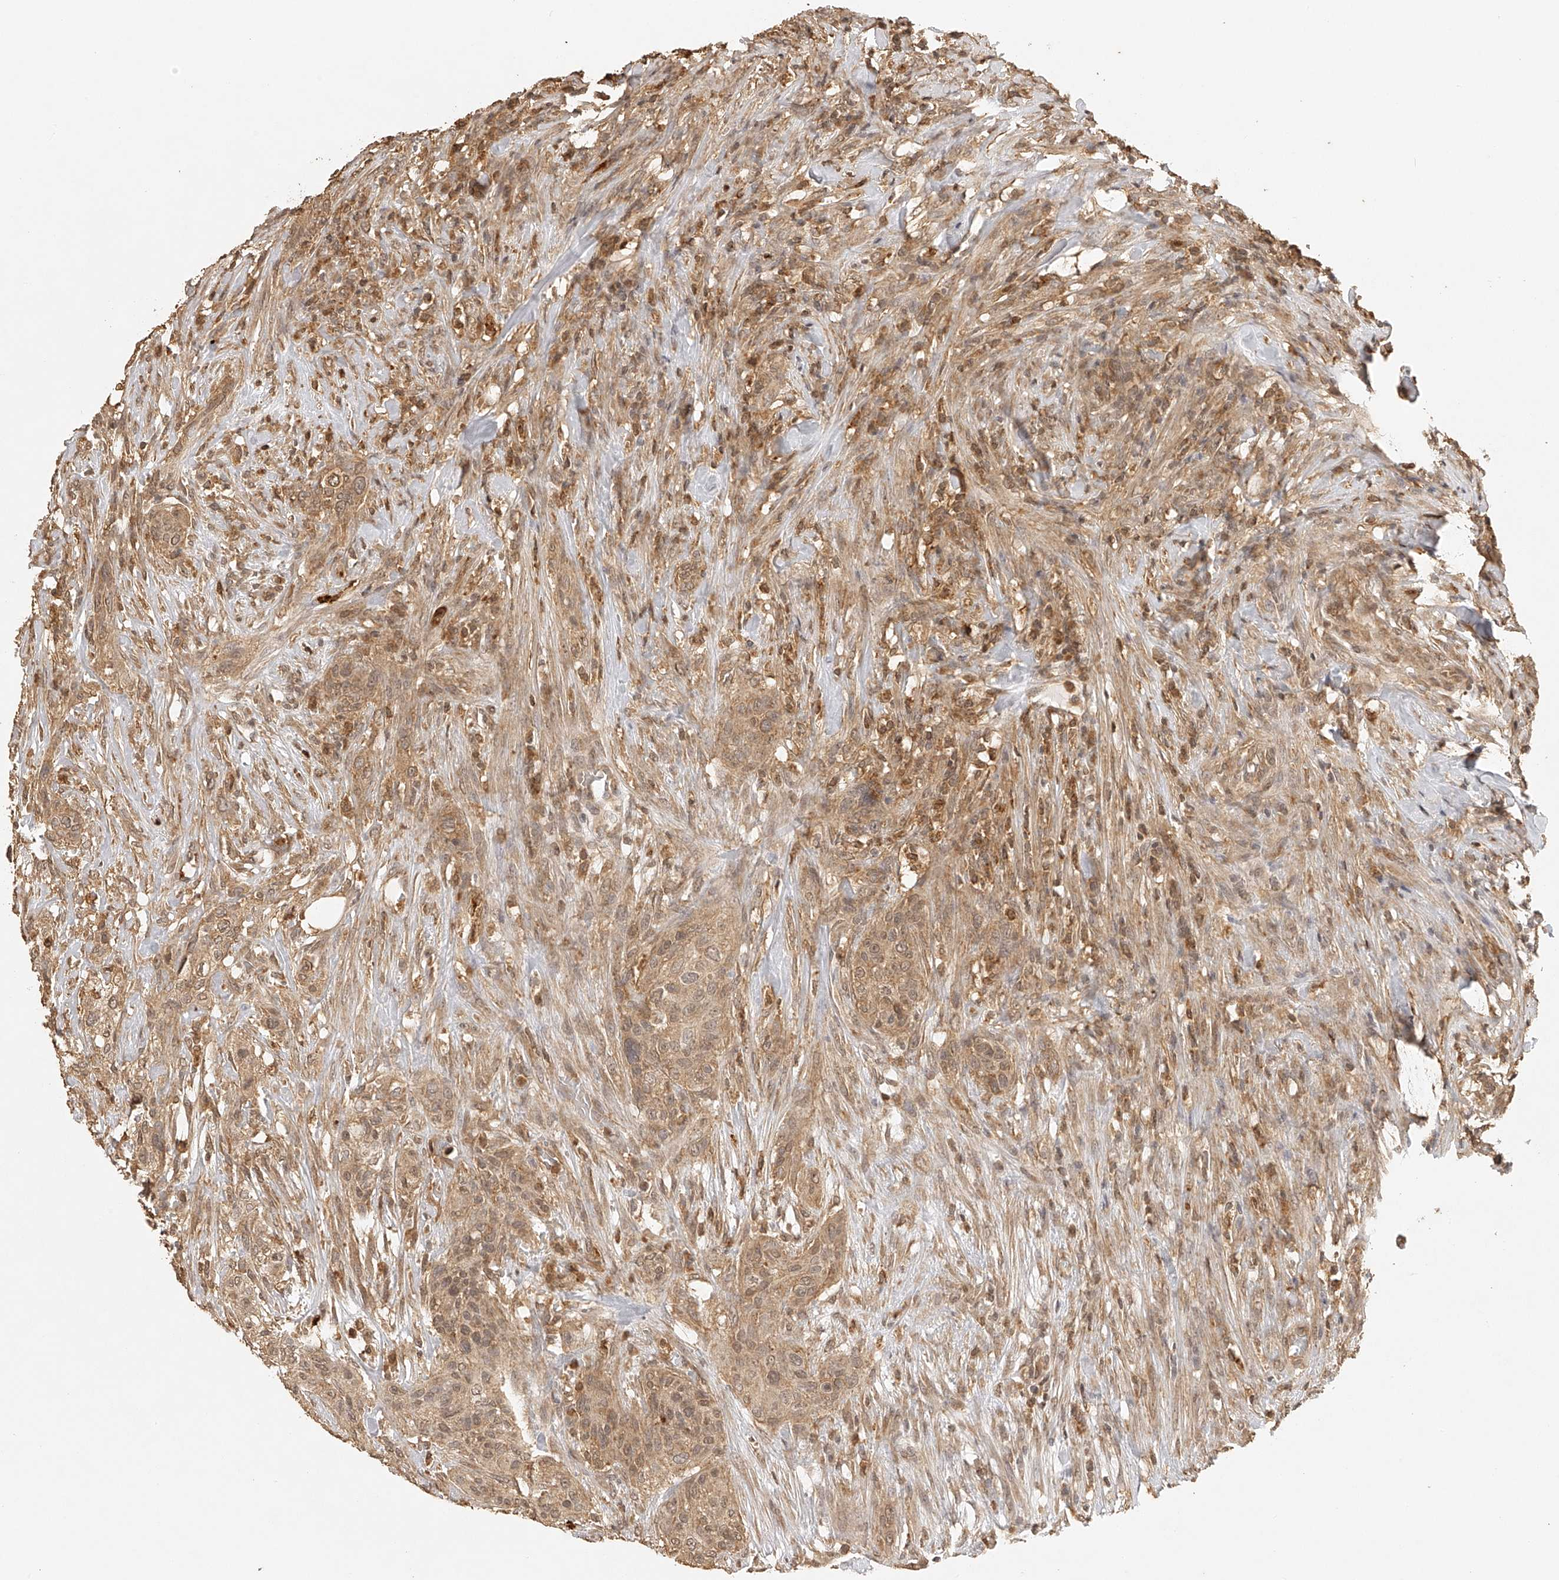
{"staining": {"intensity": "weak", "quantity": ">75%", "location": "cytoplasmic/membranous,nuclear"}, "tissue": "urothelial cancer", "cell_type": "Tumor cells", "image_type": "cancer", "snomed": [{"axis": "morphology", "description": "Urothelial carcinoma, High grade"}, {"axis": "topography", "description": "Urinary bladder"}], "caption": "Protein positivity by immunohistochemistry (IHC) shows weak cytoplasmic/membranous and nuclear expression in about >75% of tumor cells in urothelial cancer. (DAB (3,3'-diaminobenzidine) = brown stain, brightfield microscopy at high magnification).", "gene": "BCL2L11", "patient": {"sex": "male", "age": 35}}